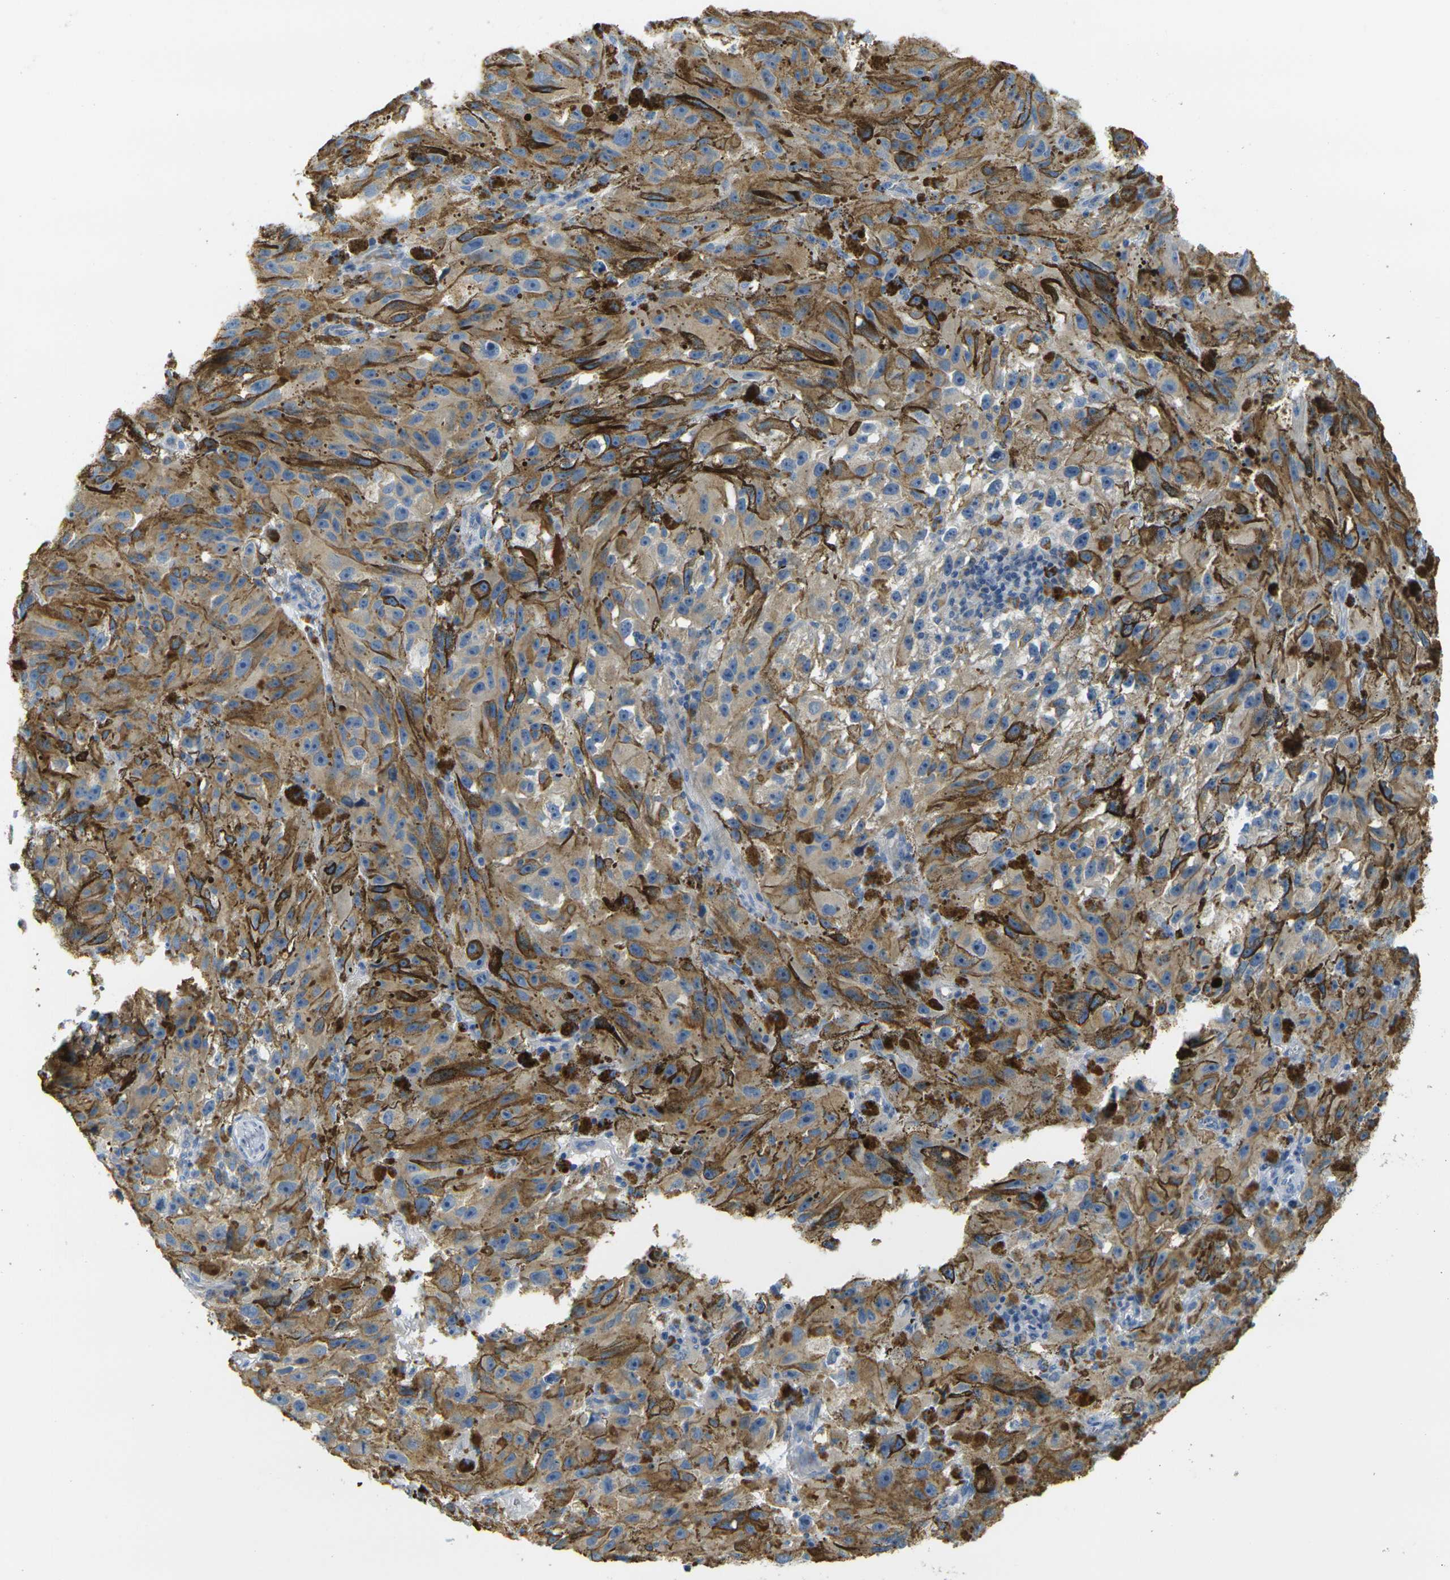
{"staining": {"intensity": "moderate", "quantity": ">75%", "location": "cytoplasmic/membranous"}, "tissue": "melanoma", "cell_type": "Tumor cells", "image_type": "cancer", "snomed": [{"axis": "morphology", "description": "Malignant melanoma, NOS"}, {"axis": "topography", "description": "Skin"}], "caption": "Protein analysis of malignant melanoma tissue reveals moderate cytoplasmic/membranous expression in approximately >75% of tumor cells. The staining is performed using DAB brown chromogen to label protein expression. The nuclei are counter-stained blue using hematoxylin.", "gene": "PARD6B", "patient": {"sex": "female", "age": 104}}